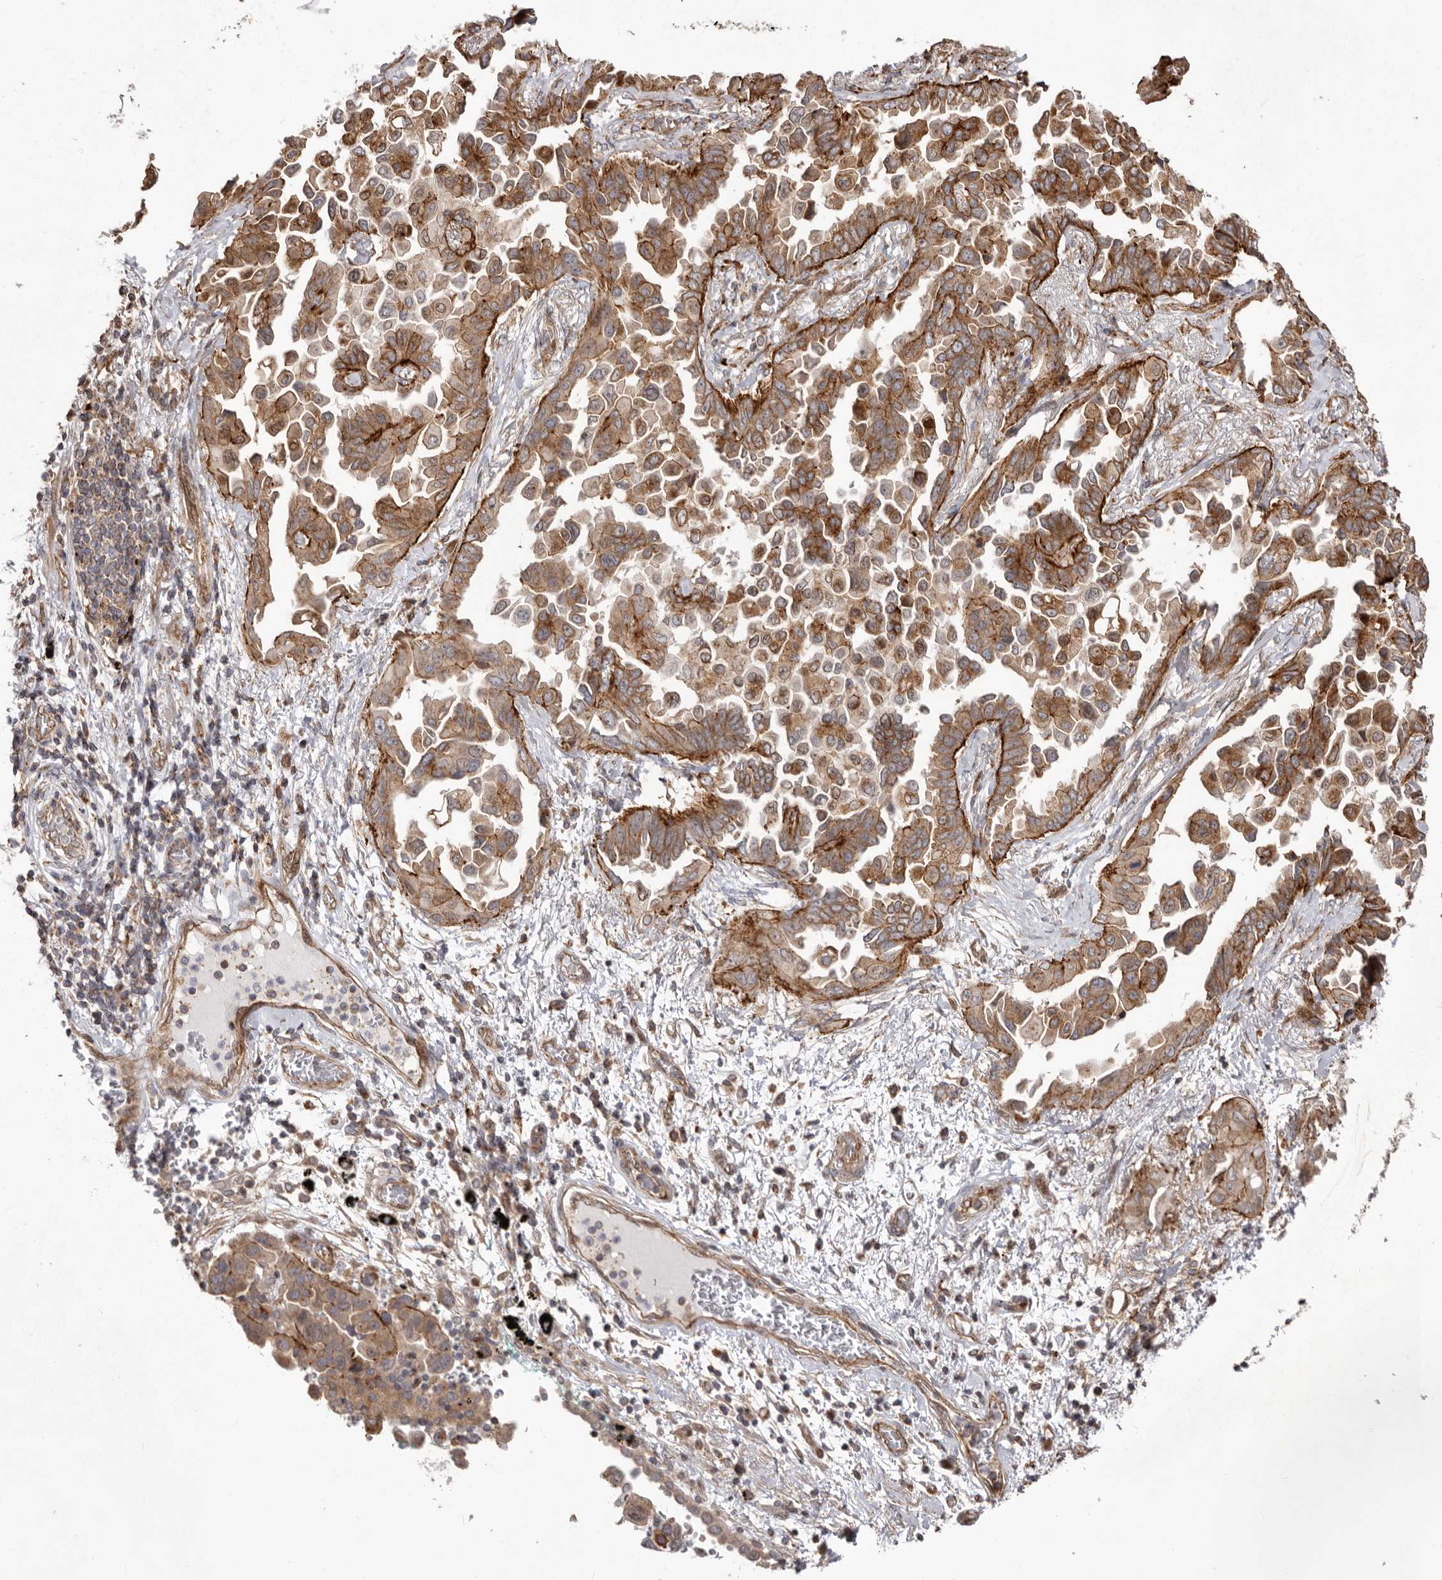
{"staining": {"intensity": "moderate", "quantity": ">75%", "location": "cytoplasmic/membranous"}, "tissue": "lung cancer", "cell_type": "Tumor cells", "image_type": "cancer", "snomed": [{"axis": "morphology", "description": "Adenocarcinoma, NOS"}, {"axis": "topography", "description": "Lung"}], "caption": "The photomicrograph exhibits staining of lung cancer, revealing moderate cytoplasmic/membranous protein expression (brown color) within tumor cells.", "gene": "NUP43", "patient": {"sex": "female", "age": 67}}